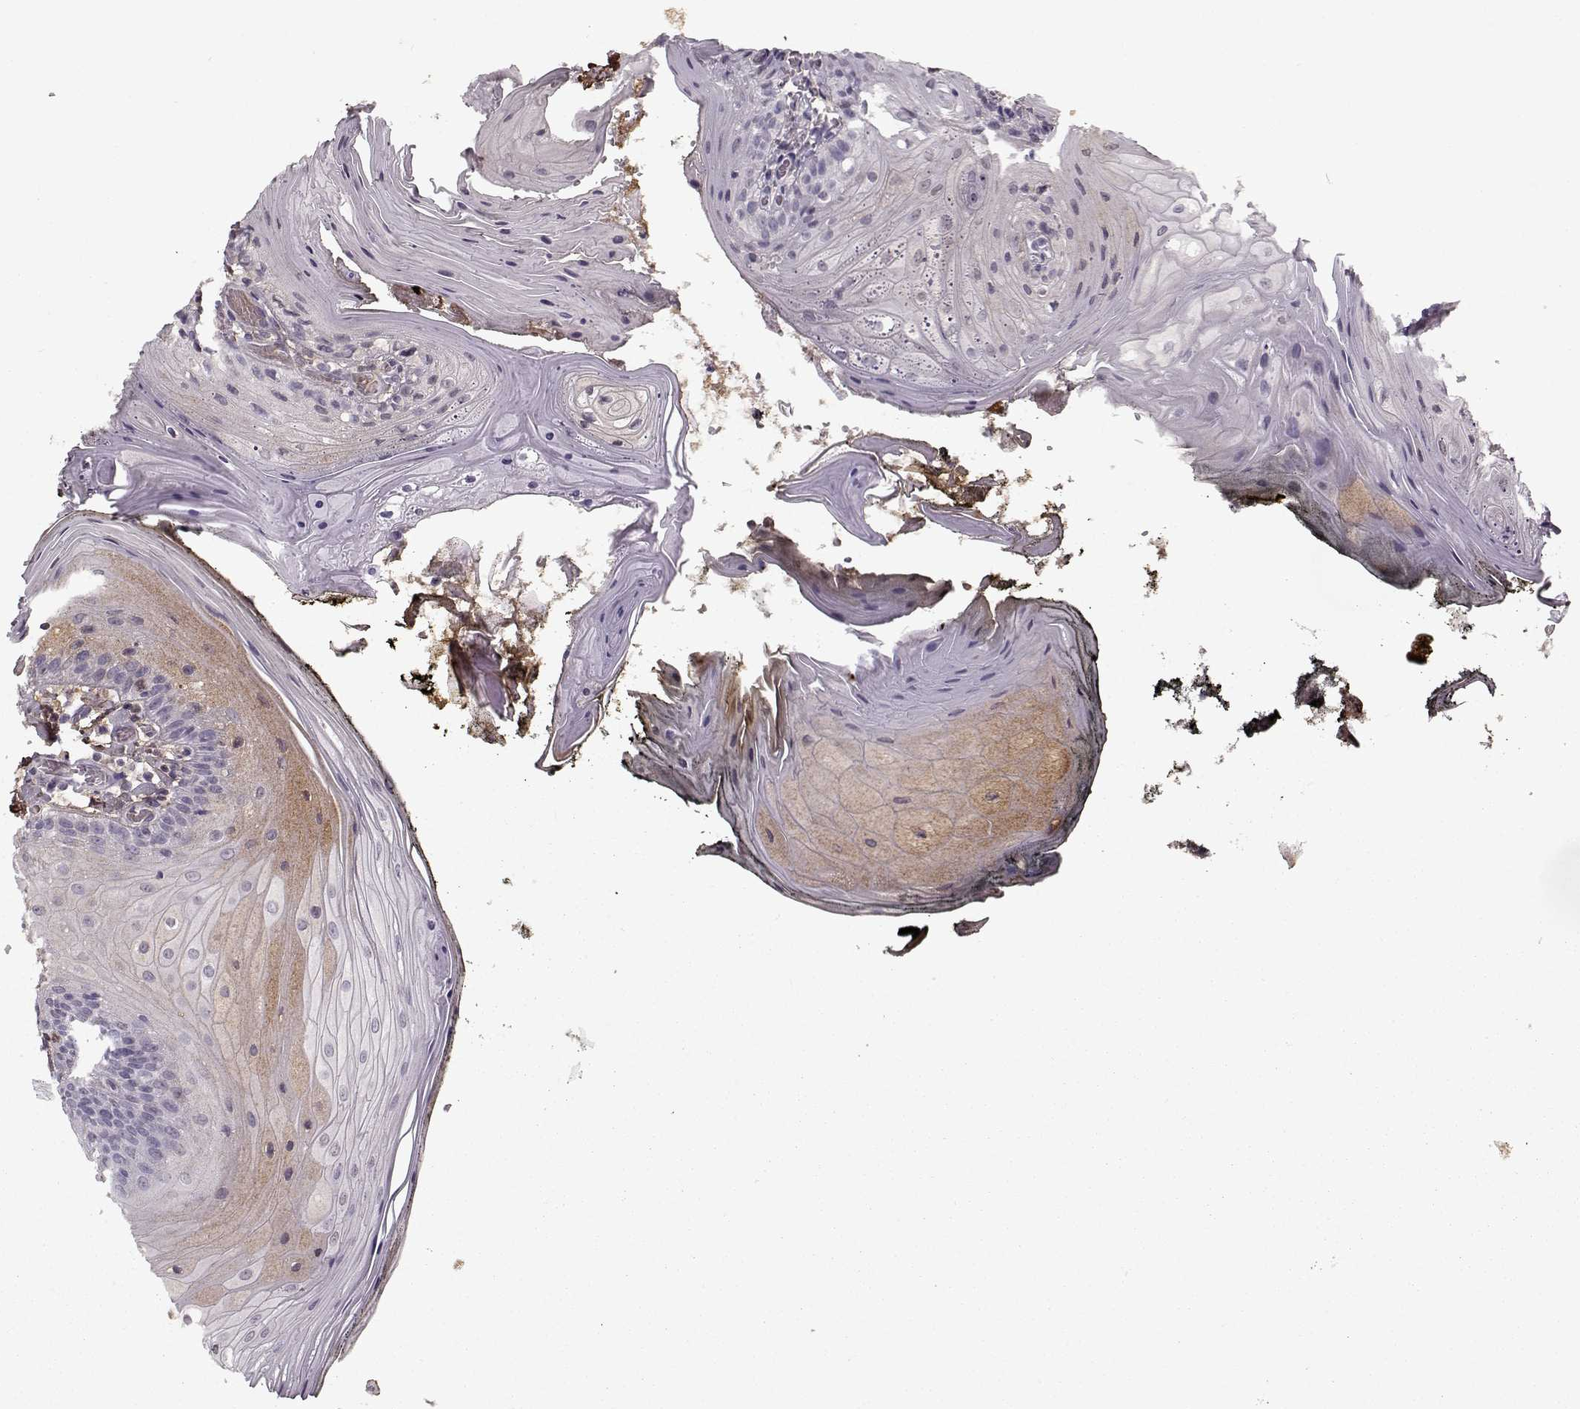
{"staining": {"intensity": "negative", "quantity": "none", "location": "none"}, "tissue": "oral mucosa", "cell_type": "Squamous epithelial cells", "image_type": "normal", "snomed": [{"axis": "morphology", "description": "Normal tissue, NOS"}, {"axis": "topography", "description": "Oral tissue"}], "caption": "Immunohistochemistry of normal human oral mucosa displays no staining in squamous epithelial cells. (DAB immunohistochemistry, high magnification).", "gene": "LUM", "patient": {"sex": "male", "age": 9}}